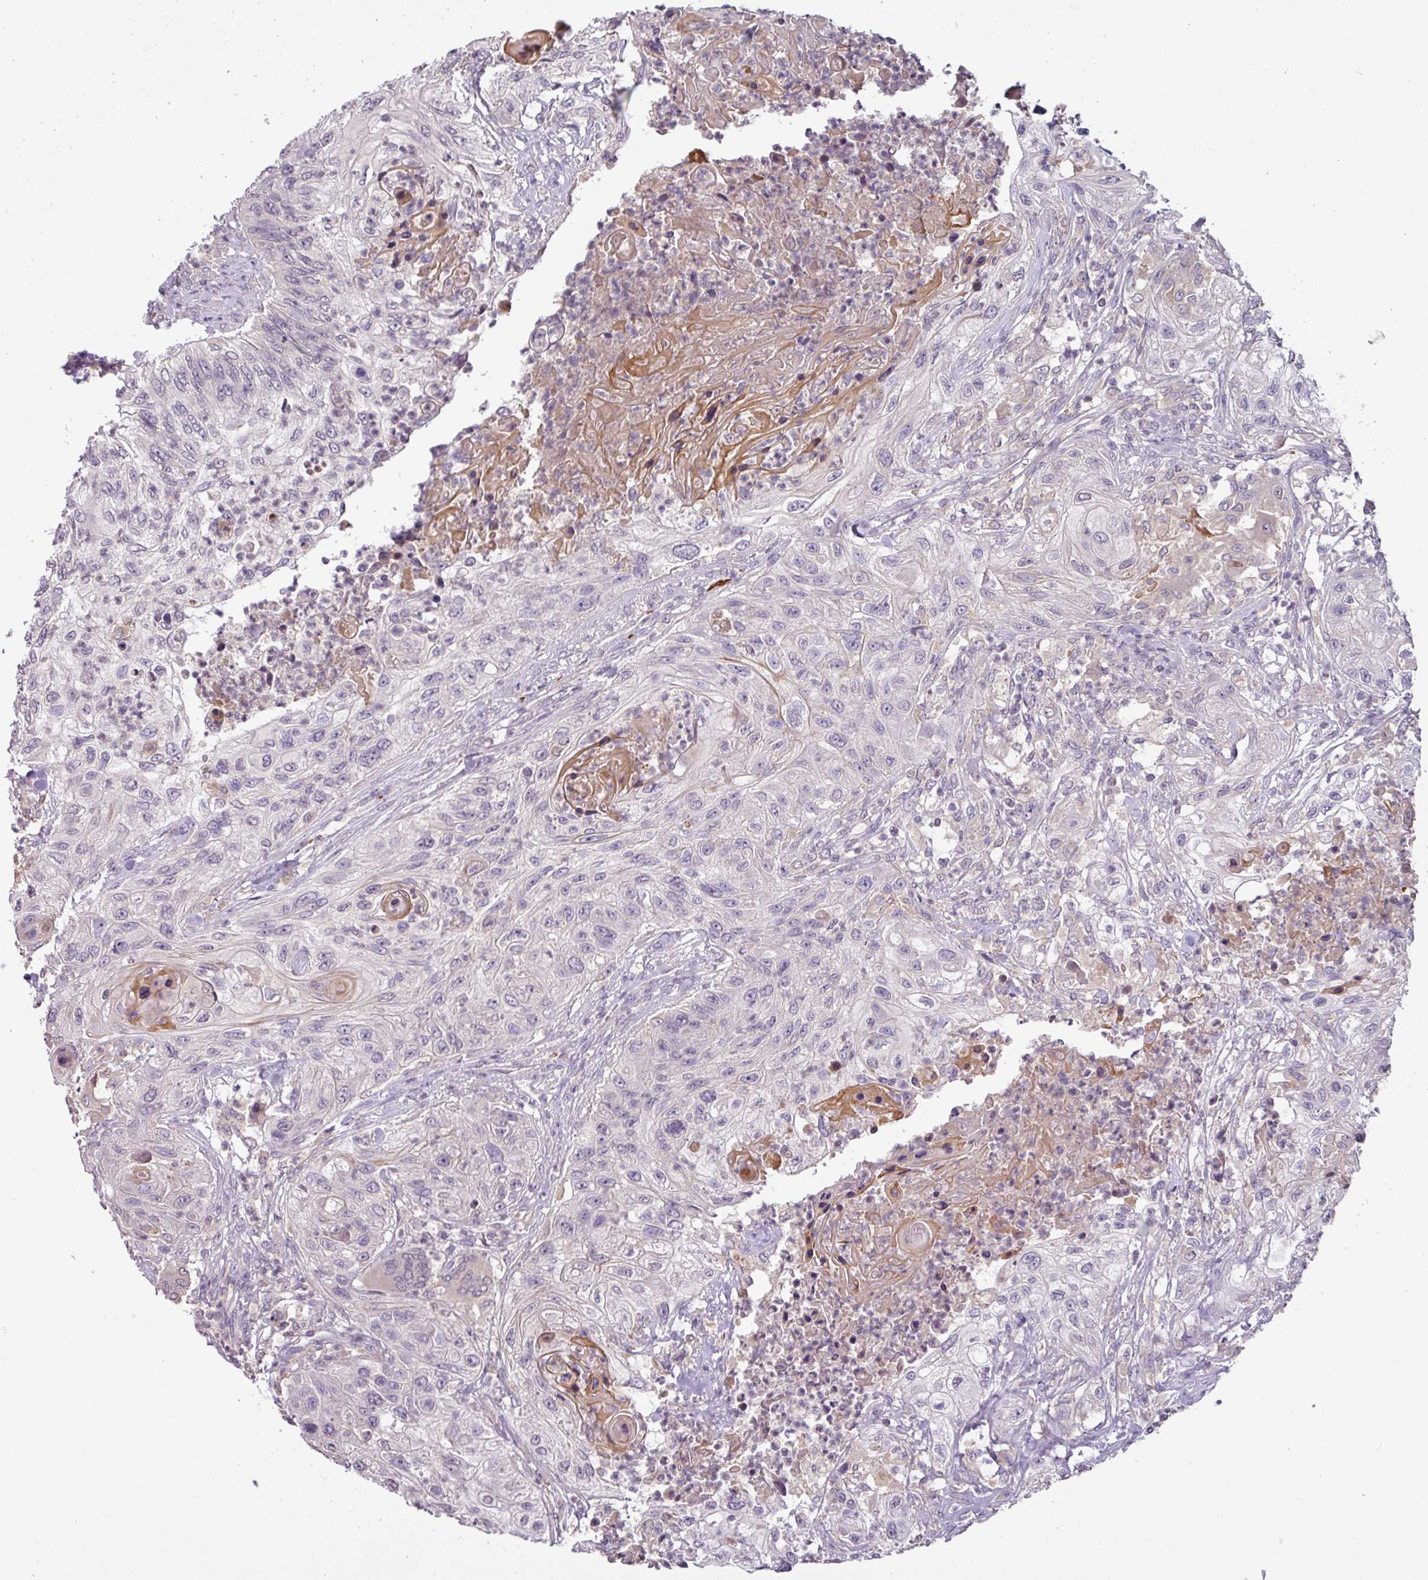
{"staining": {"intensity": "negative", "quantity": "none", "location": "none"}, "tissue": "urothelial cancer", "cell_type": "Tumor cells", "image_type": "cancer", "snomed": [{"axis": "morphology", "description": "Urothelial carcinoma, High grade"}, {"axis": "topography", "description": "Urinary bladder"}], "caption": "Immunohistochemistry histopathology image of urothelial carcinoma (high-grade) stained for a protein (brown), which demonstrates no staining in tumor cells.", "gene": "SLC5A10", "patient": {"sex": "female", "age": 60}}